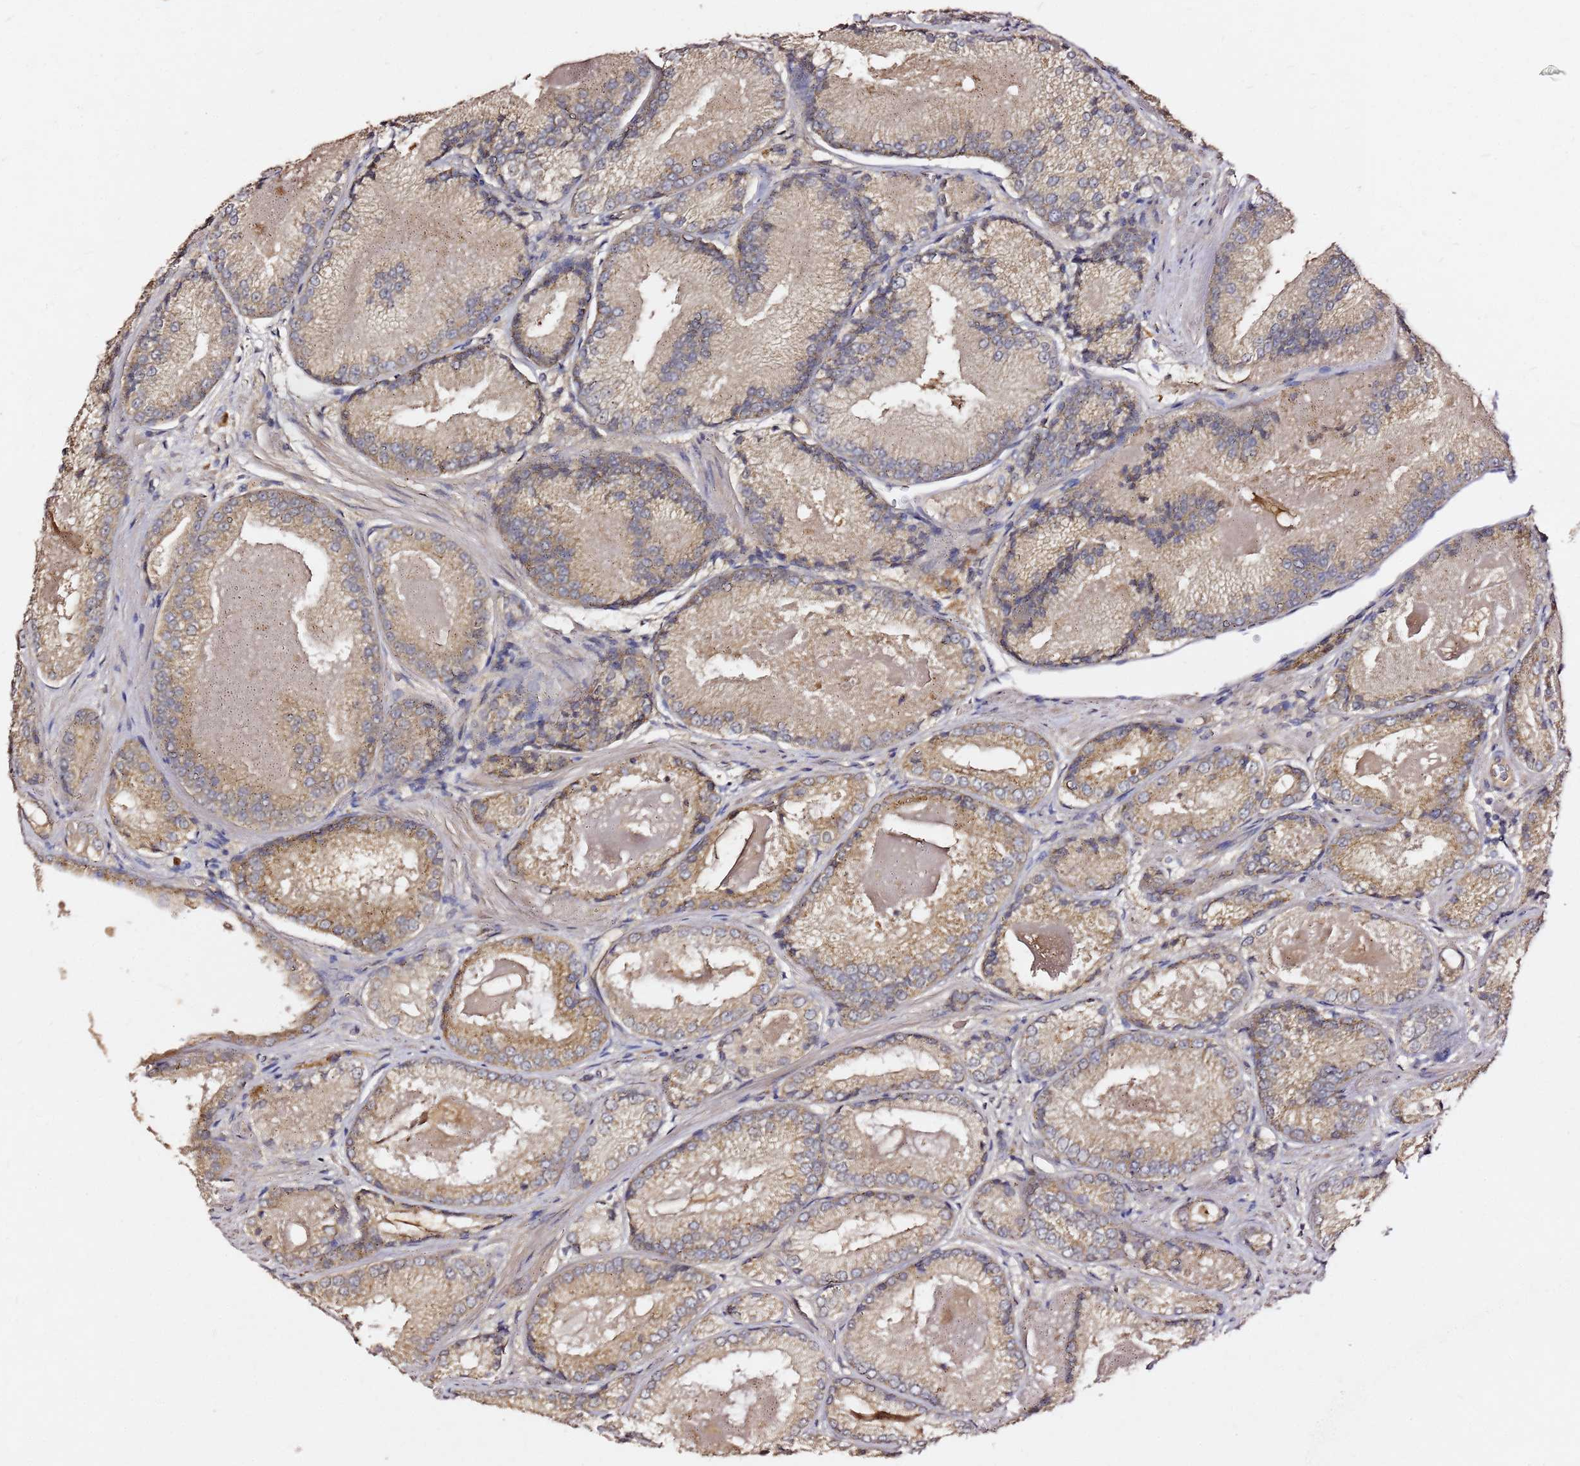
{"staining": {"intensity": "moderate", "quantity": ">75%", "location": "cytoplasmic/membranous"}, "tissue": "prostate cancer", "cell_type": "Tumor cells", "image_type": "cancer", "snomed": [{"axis": "morphology", "description": "Adenocarcinoma, Low grade"}, {"axis": "topography", "description": "Prostate"}], "caption": "This photomicrograph displays prostate low-grade adenocarcinoma stained with immunohistochemistry (IHC) to label a protein in brown. The cytoplasmic/membranous of tumor cells show moderate positivity for the protein. Nuclei are counter-stained blue.", "gene": "C6orf136", "patient": {"sex": "male", "age": 68}}